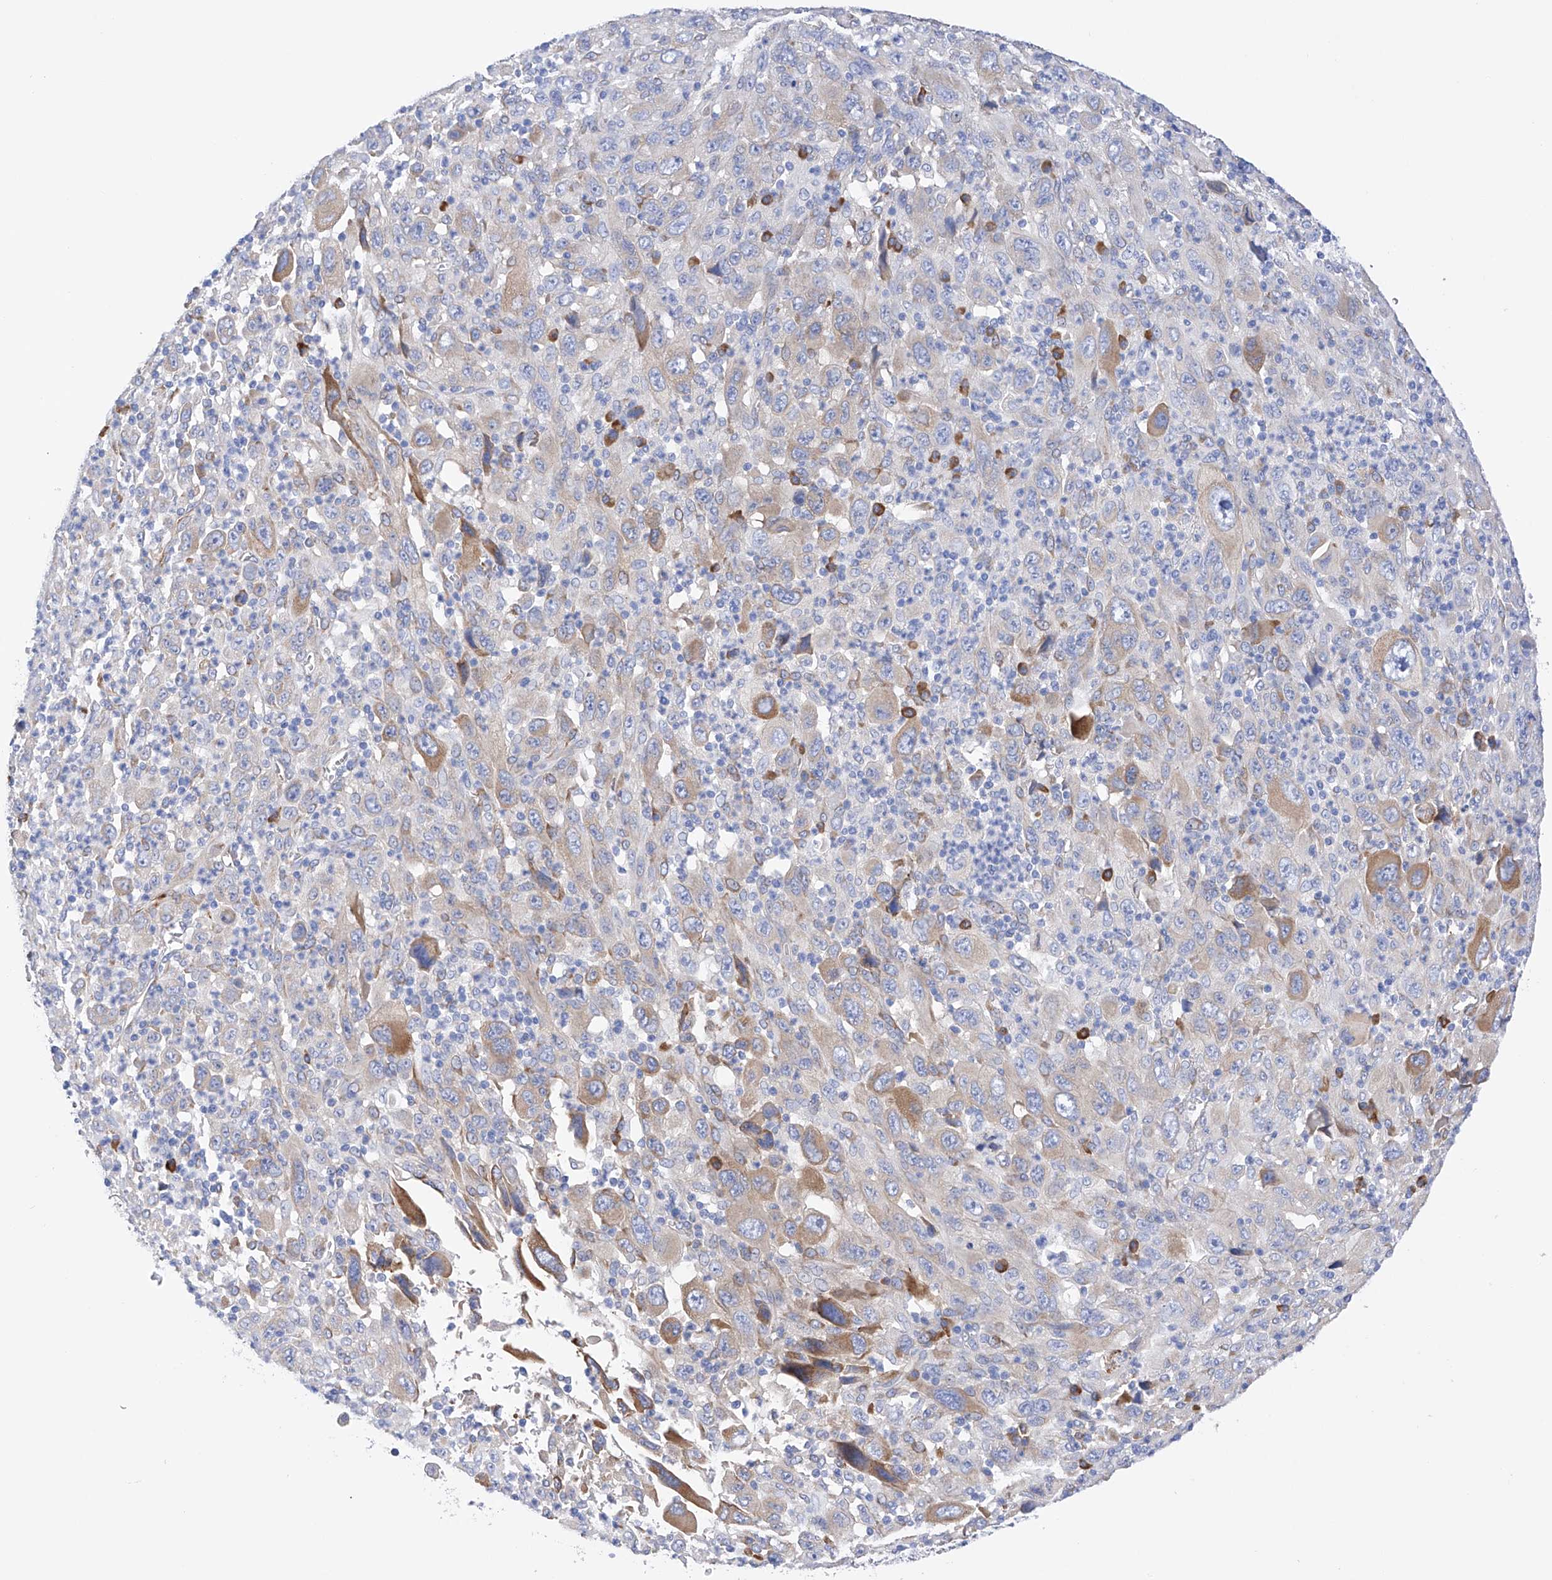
{"staining": {"intensity": "moderate", "quantity": "<25%", "location": "cytoplasmic/membranous"}, "tissue": "melanoma", "cell_type": "Tumor cells", "image_type": "cancer", "snomed": [{"axis": "morphology", "description": "Malignant melanoma, Metastatic site"}, {"axis": "topography", "description": "Skin"}], "caption": "DAB immunohistochemical staining of human malignant melanoma (metastatic site) shows moderate cytoplasmic/membranous protein staining in about <25% of tumor cells. The protein of interest is shown in brown color, while the nuclei are stained blue.", "gene": "PDIA5", "patient": {"sex": "female", "age": 56}}